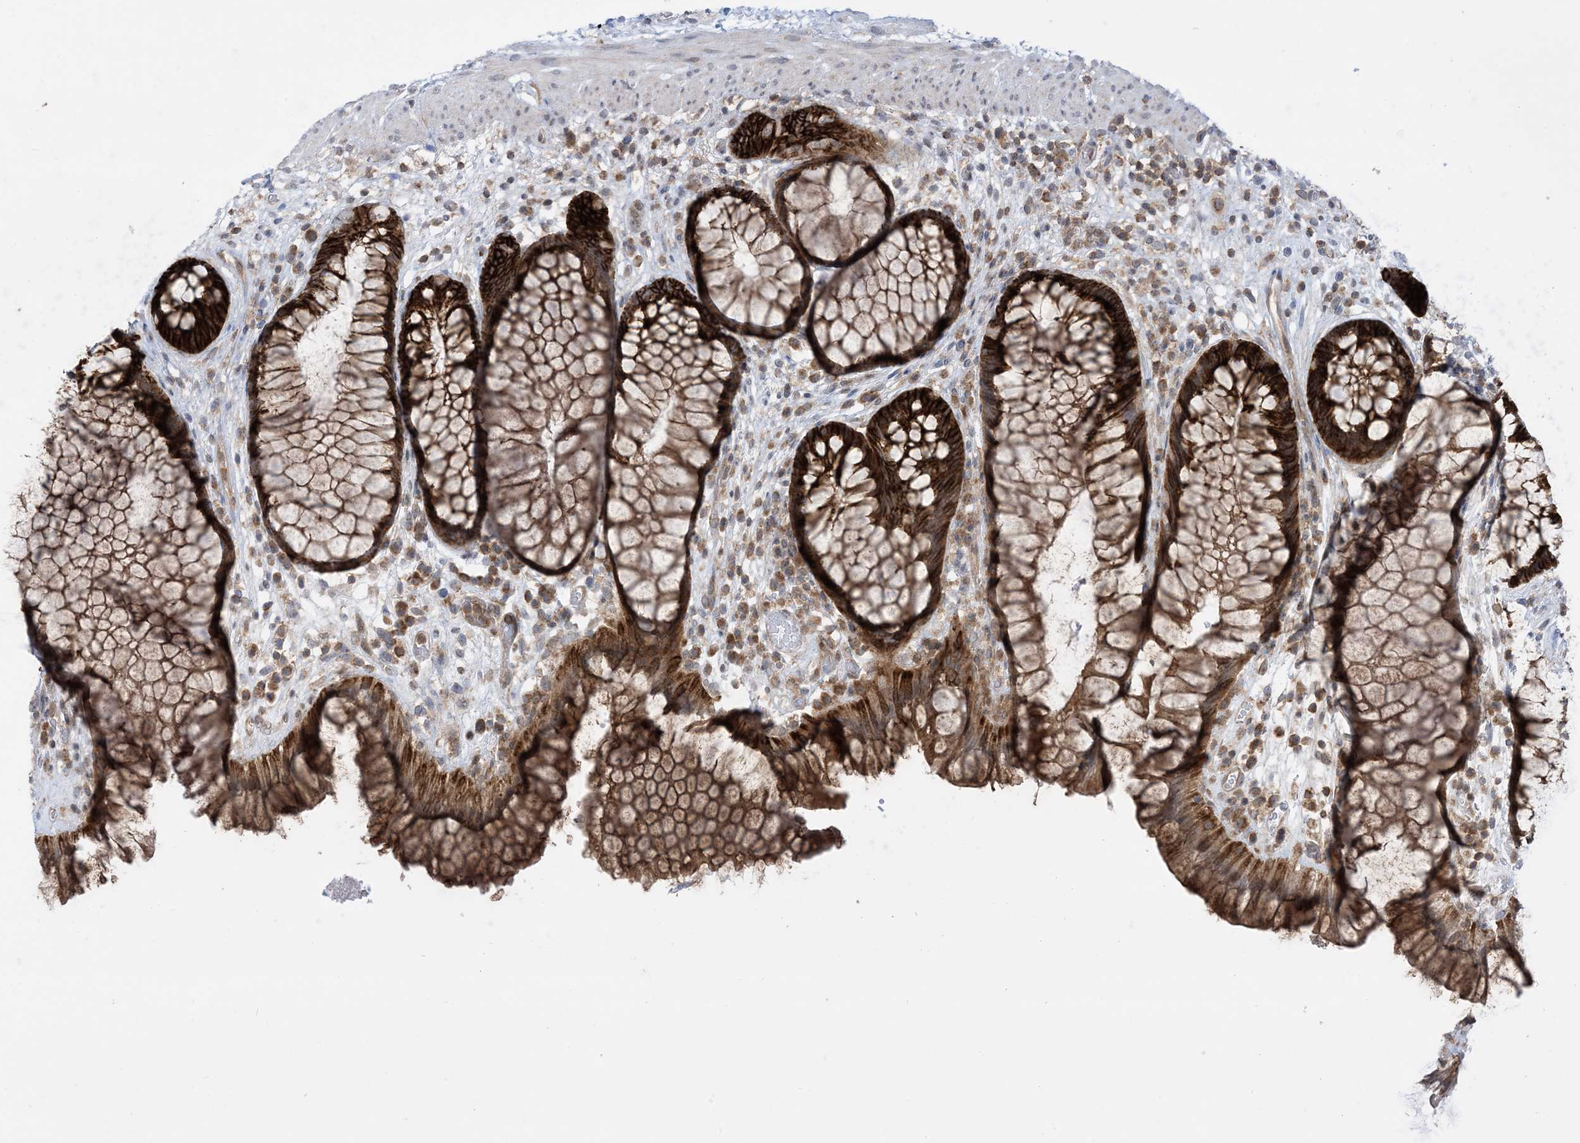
{"staining": {"intensity": "strong", "quantity": ">75%", "location": "cytoplasmic/membranous"}, "tissue": "rectum", "cell_type": "Glandular cells", "image_type": "normal", "snomed": [{"axis": "morphology", "description": "Normal tissue, NOS"}, {"axis": "topography", "description": "Rectum"}], "caption": "Immunohistochemical staining of normal human rectum exhibits high levels of strong cytoplasmic/membranous positivity in about >75% of glandular cells.", "gene": "CASP4", "patient": {"sex": "male", "age": 51}}